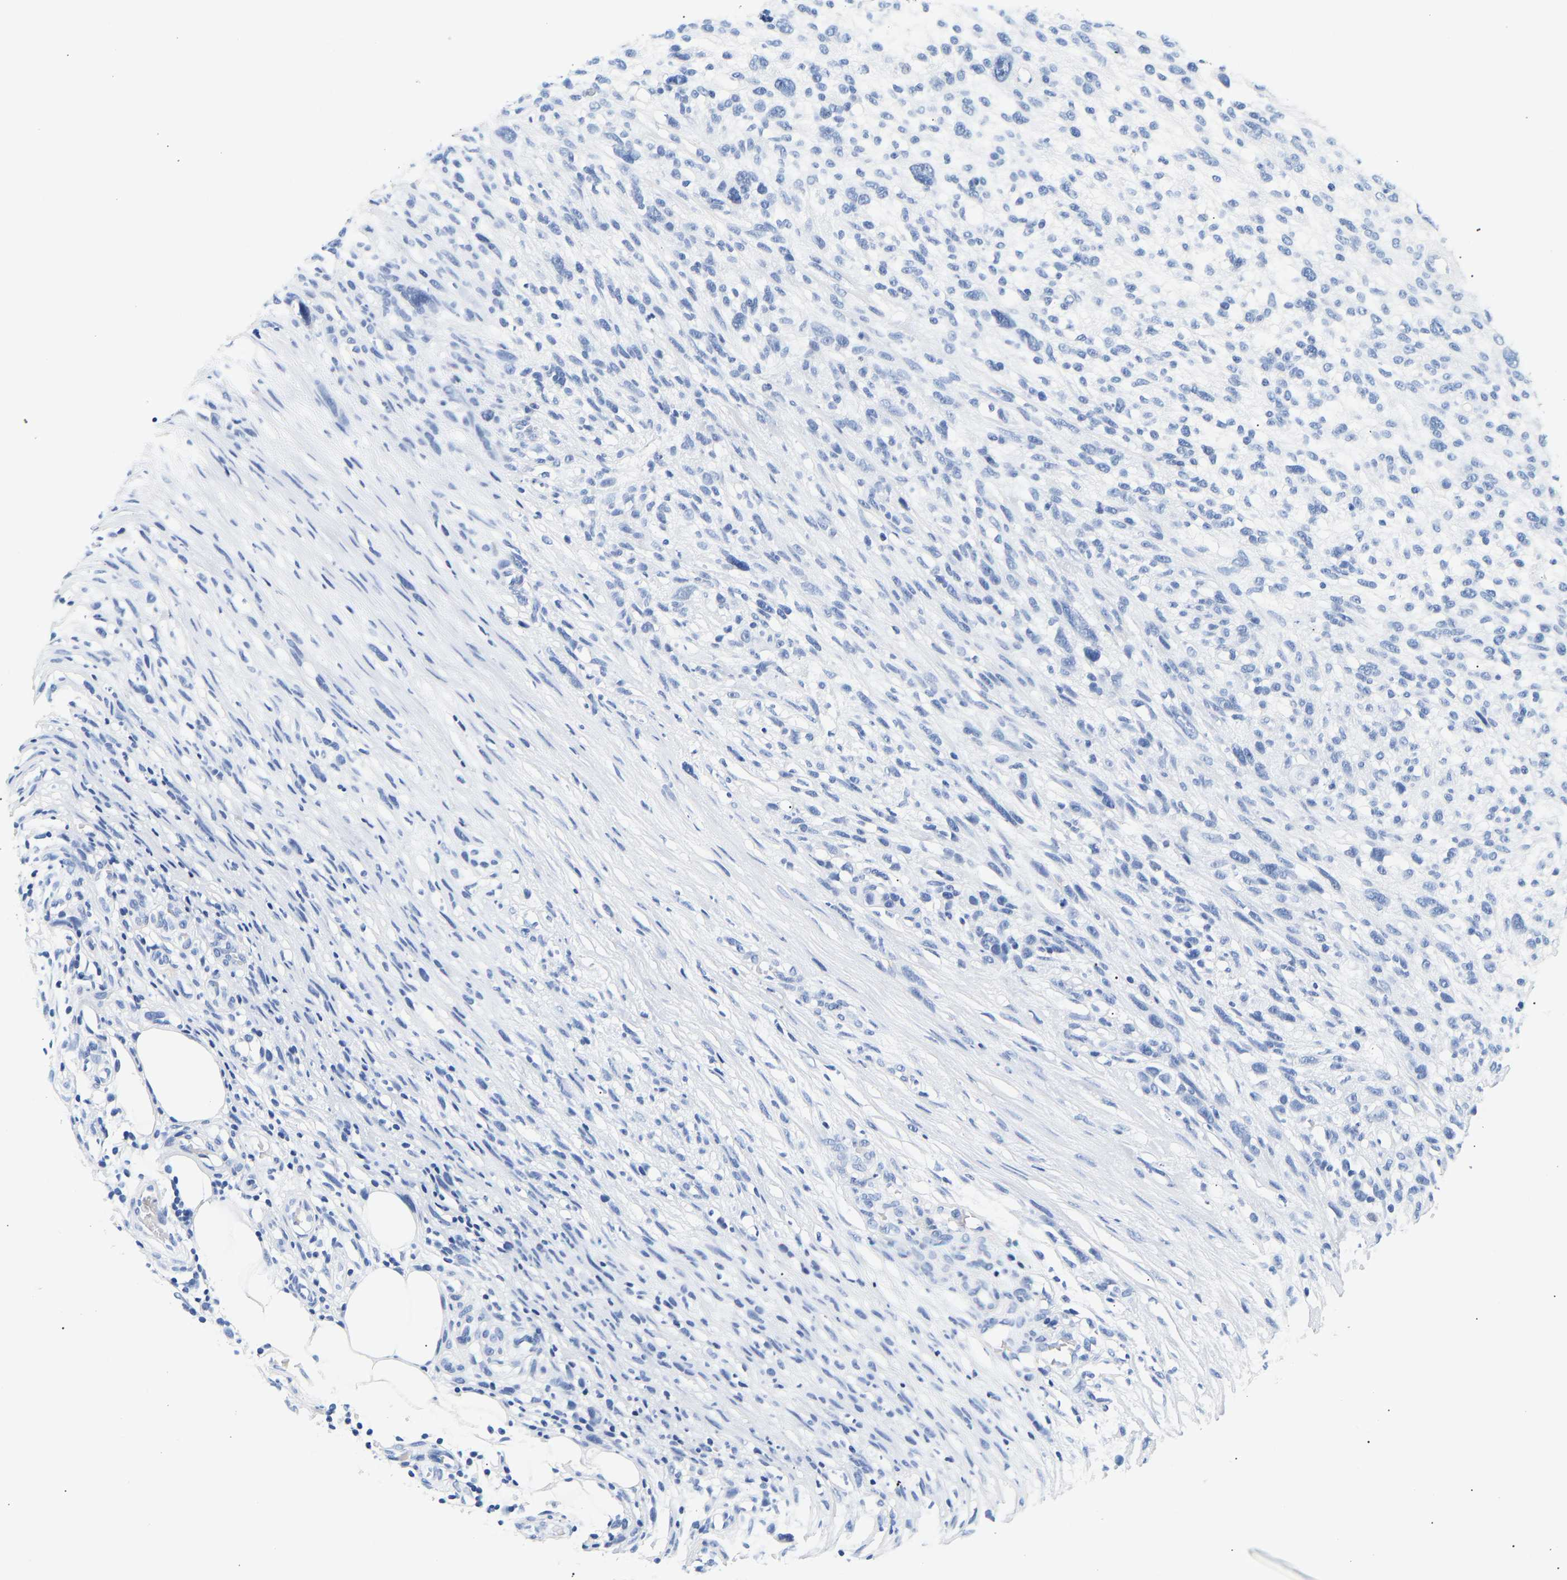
{"staining": {"intensity": "negative", "quantity": "none", "location": "none"}, "tissue": "melanoma", "cell_type": "Tumor cells", "image_type": "cancer", "snomed": [{"axis": "morphology", "description": "Malignant melanoma, NOS"}, {"axis": "topography", "description": "Skin"}], "caption": "This is a photomicrograph of immunohistochemistry staining of melanoma, which shows no positivity in tumor cells. (DAB (3,3'-diaminobenzidine) IHC, high magnification).", "gene": "SPINK2", "patient": {"sex": "female", "age": 55}}